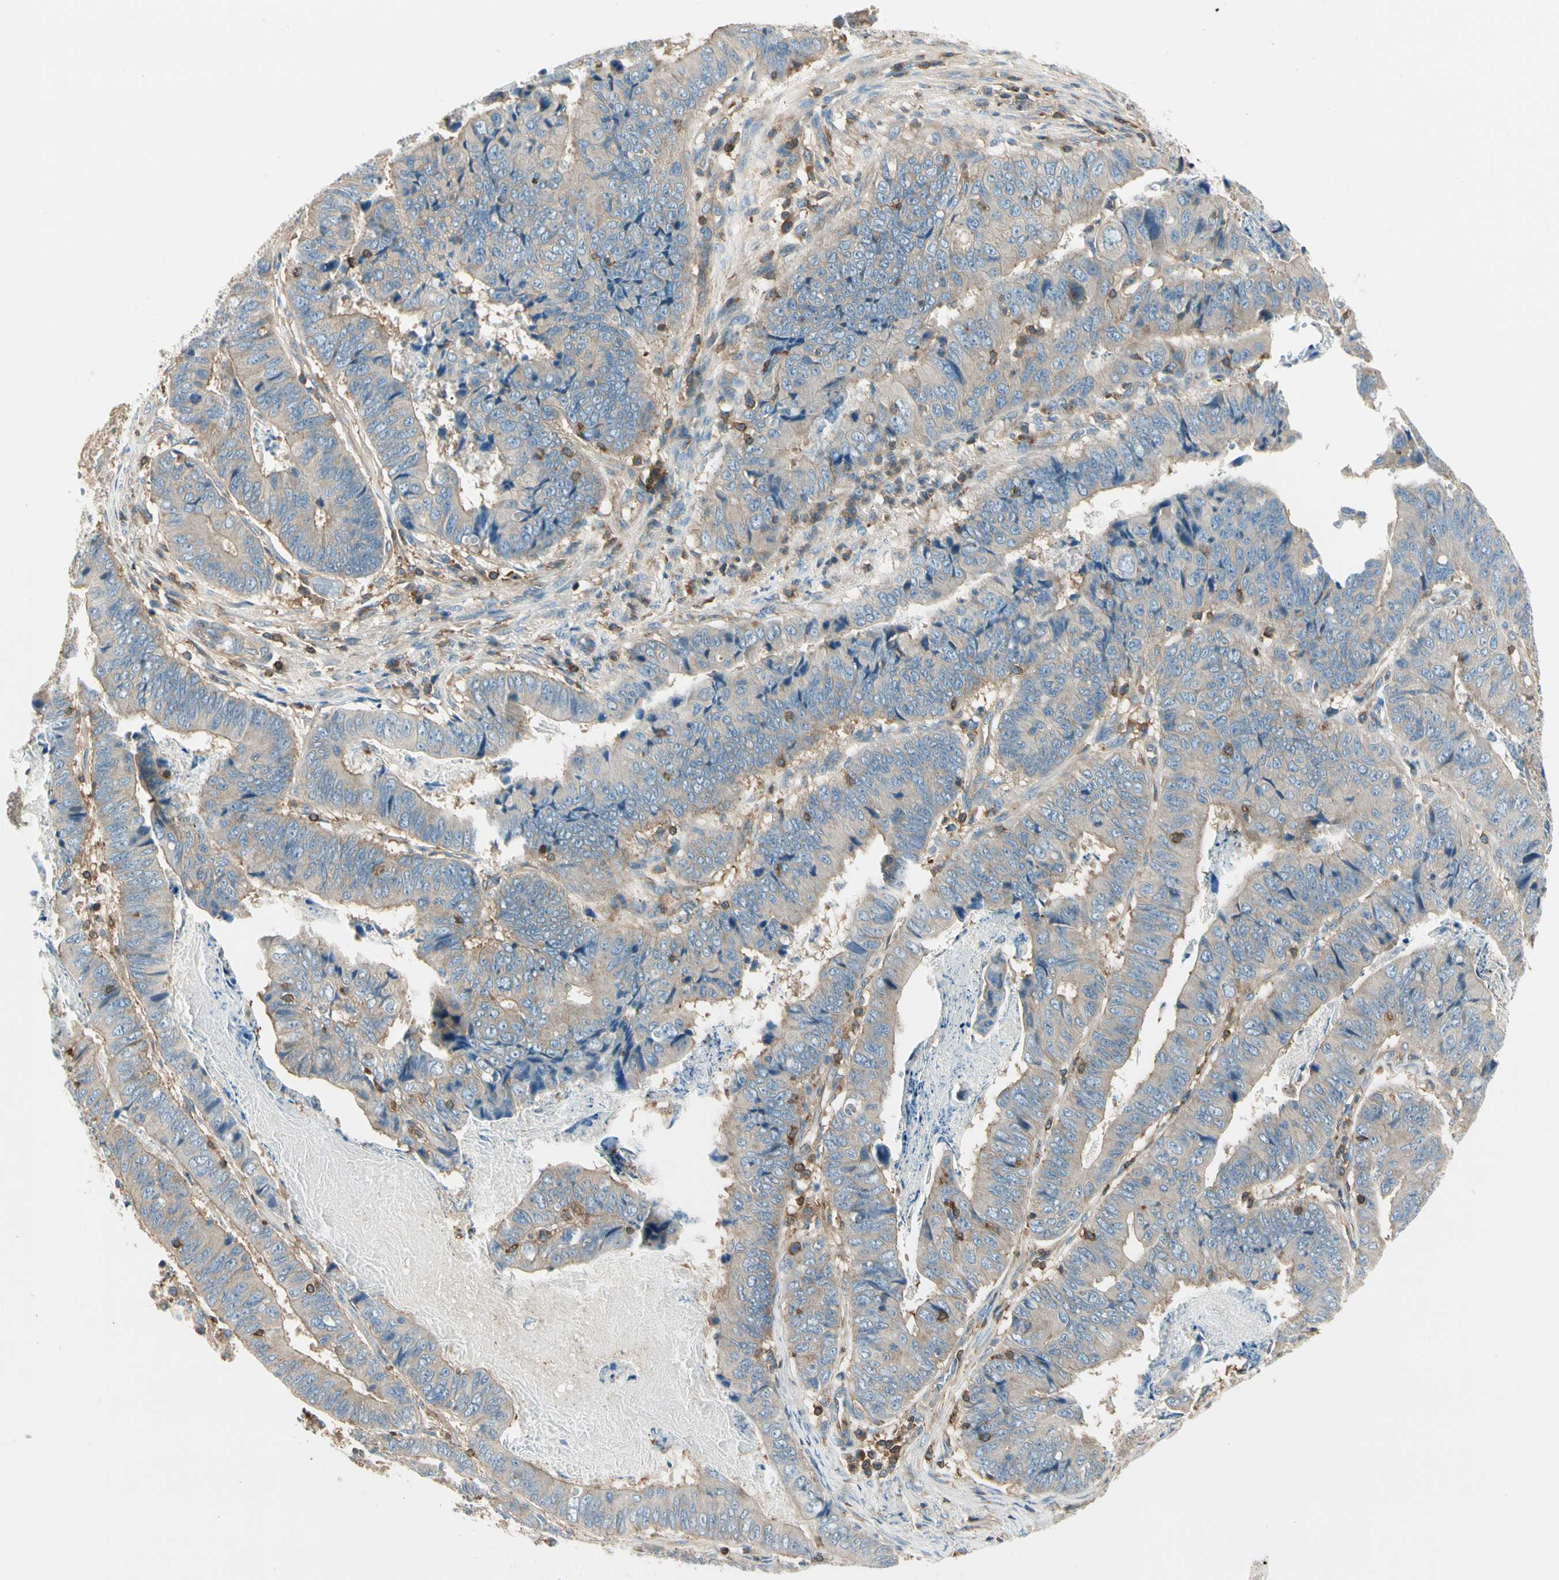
{"staining": {"intensity": "weak", "quantity": ">75%", "location": "cytoplasmic/membranous"}, "tissue": "stomach cancer", "cell_type": "Tumor cells", "image_type": "cancer", "snomed": [{"axis": "morphology", "description": "Adenocarcinoma, NOS"}, {"axis": "topography", "description": "Stomach, lower"}], "caption": "IHC (DAB (3,3'-diaminobenzidine)) staining of human stomach cancer (adenocarcinoma) reveals weak cytoplasmic/membranous protein expression in about >75% of tumor cells. (DAB = brown stain, brightfield microscopy at high magnification).", "gene": "CAPZA2", "patient": {"sex": "male", "age": 77}}